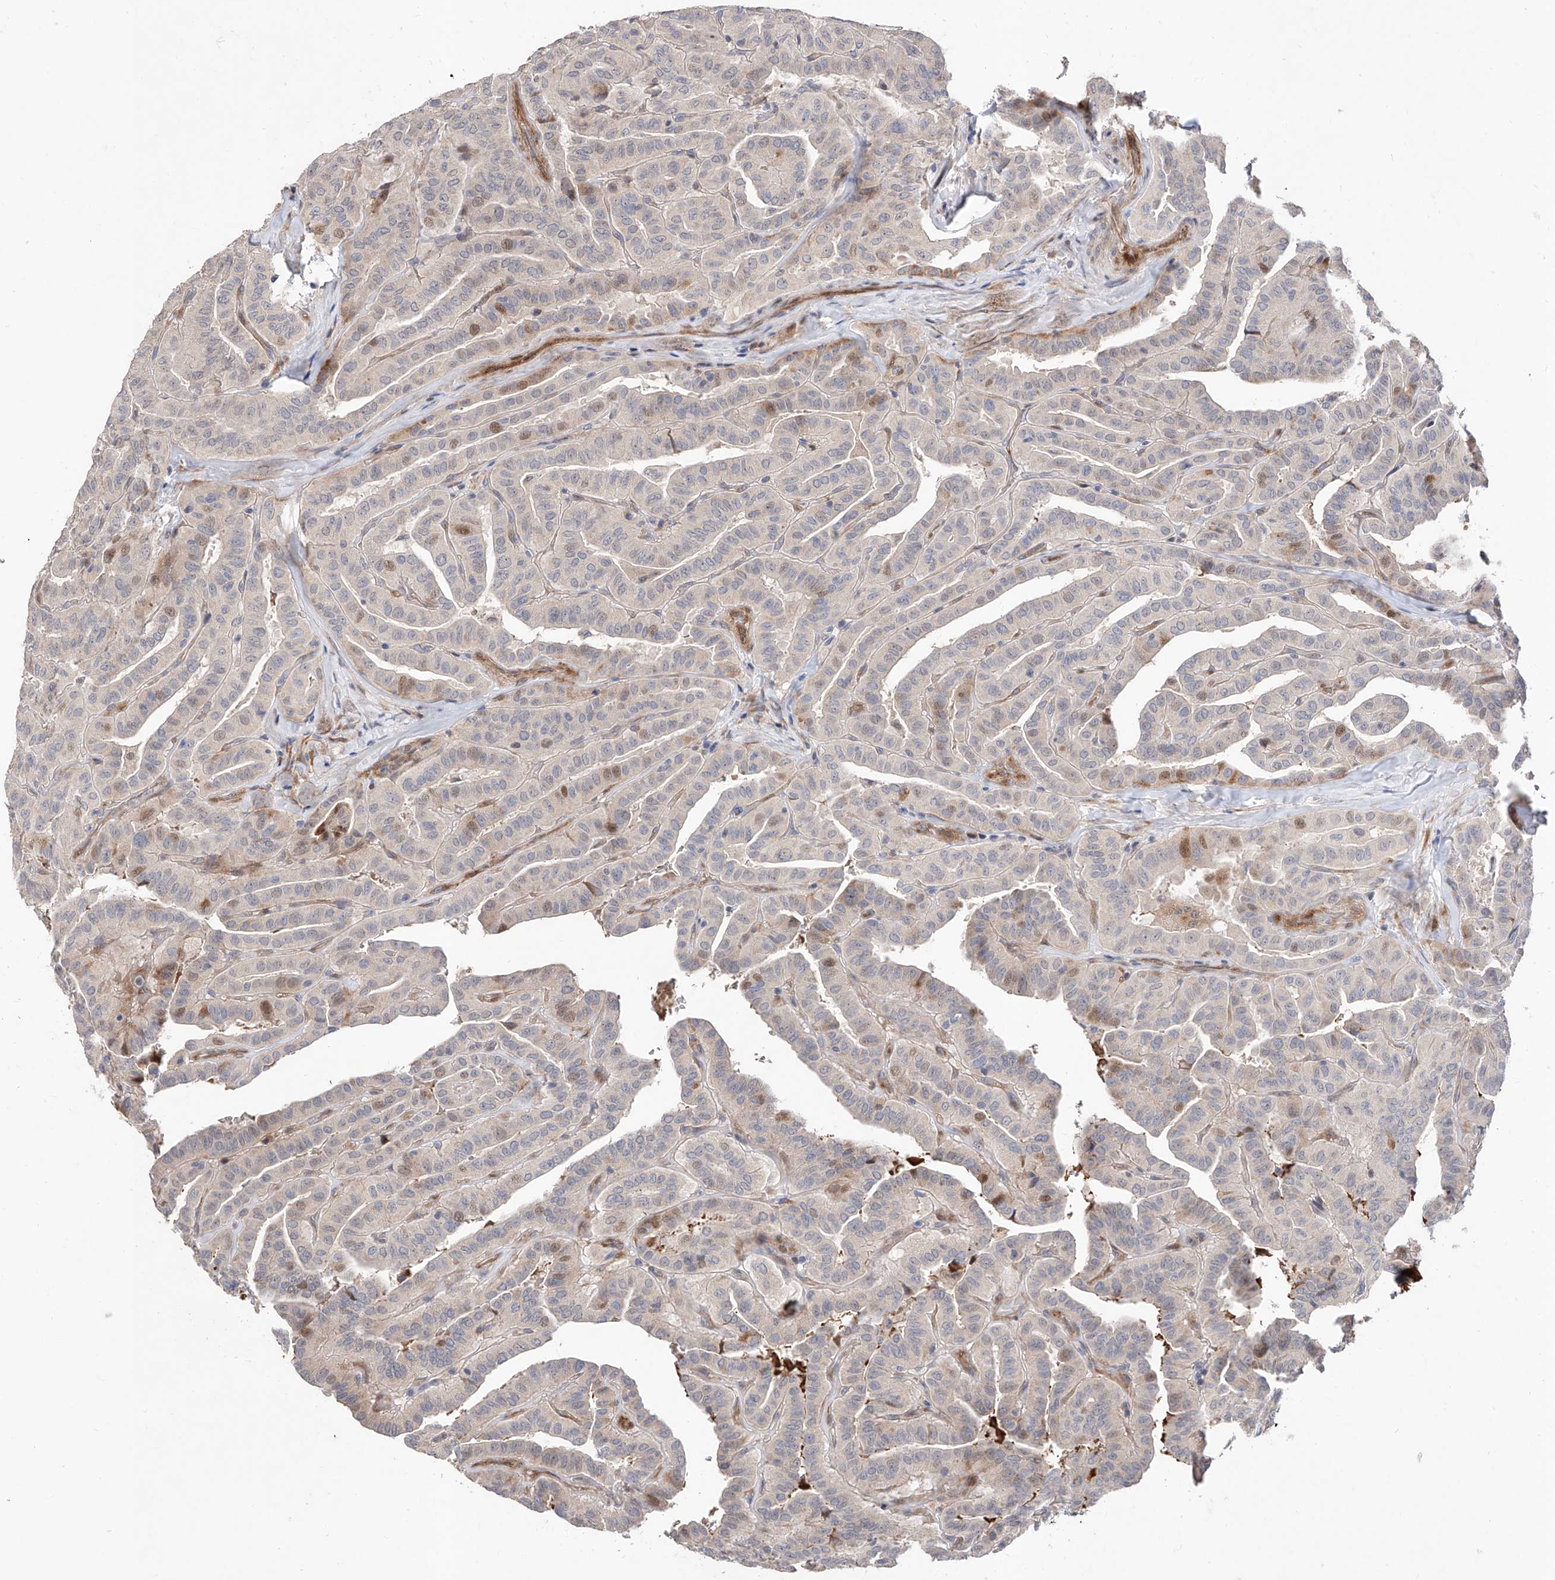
{"staining": {"intensity": "moderate", "quantity": "<25%", "location": "nuclear"}, "tissue": "thyroid cancer", "cell_type": "Tumor cells", "image_type": "cancer", "snomed": [{"axis": "morphology", "description": "Papillary adenocarcinoma, NOS"}, {"axis": "topography", "description": "Thyroid gland"}], "caption": "DAB immunohistochemical staining of human thyroid cancer (papillary adenocarcinoma) exhibits moderate nuclear protein positivity in approximately <25% of tumor cells.", "gene": "FUCA2", "patient": {"sex": "male", "age": 77}}